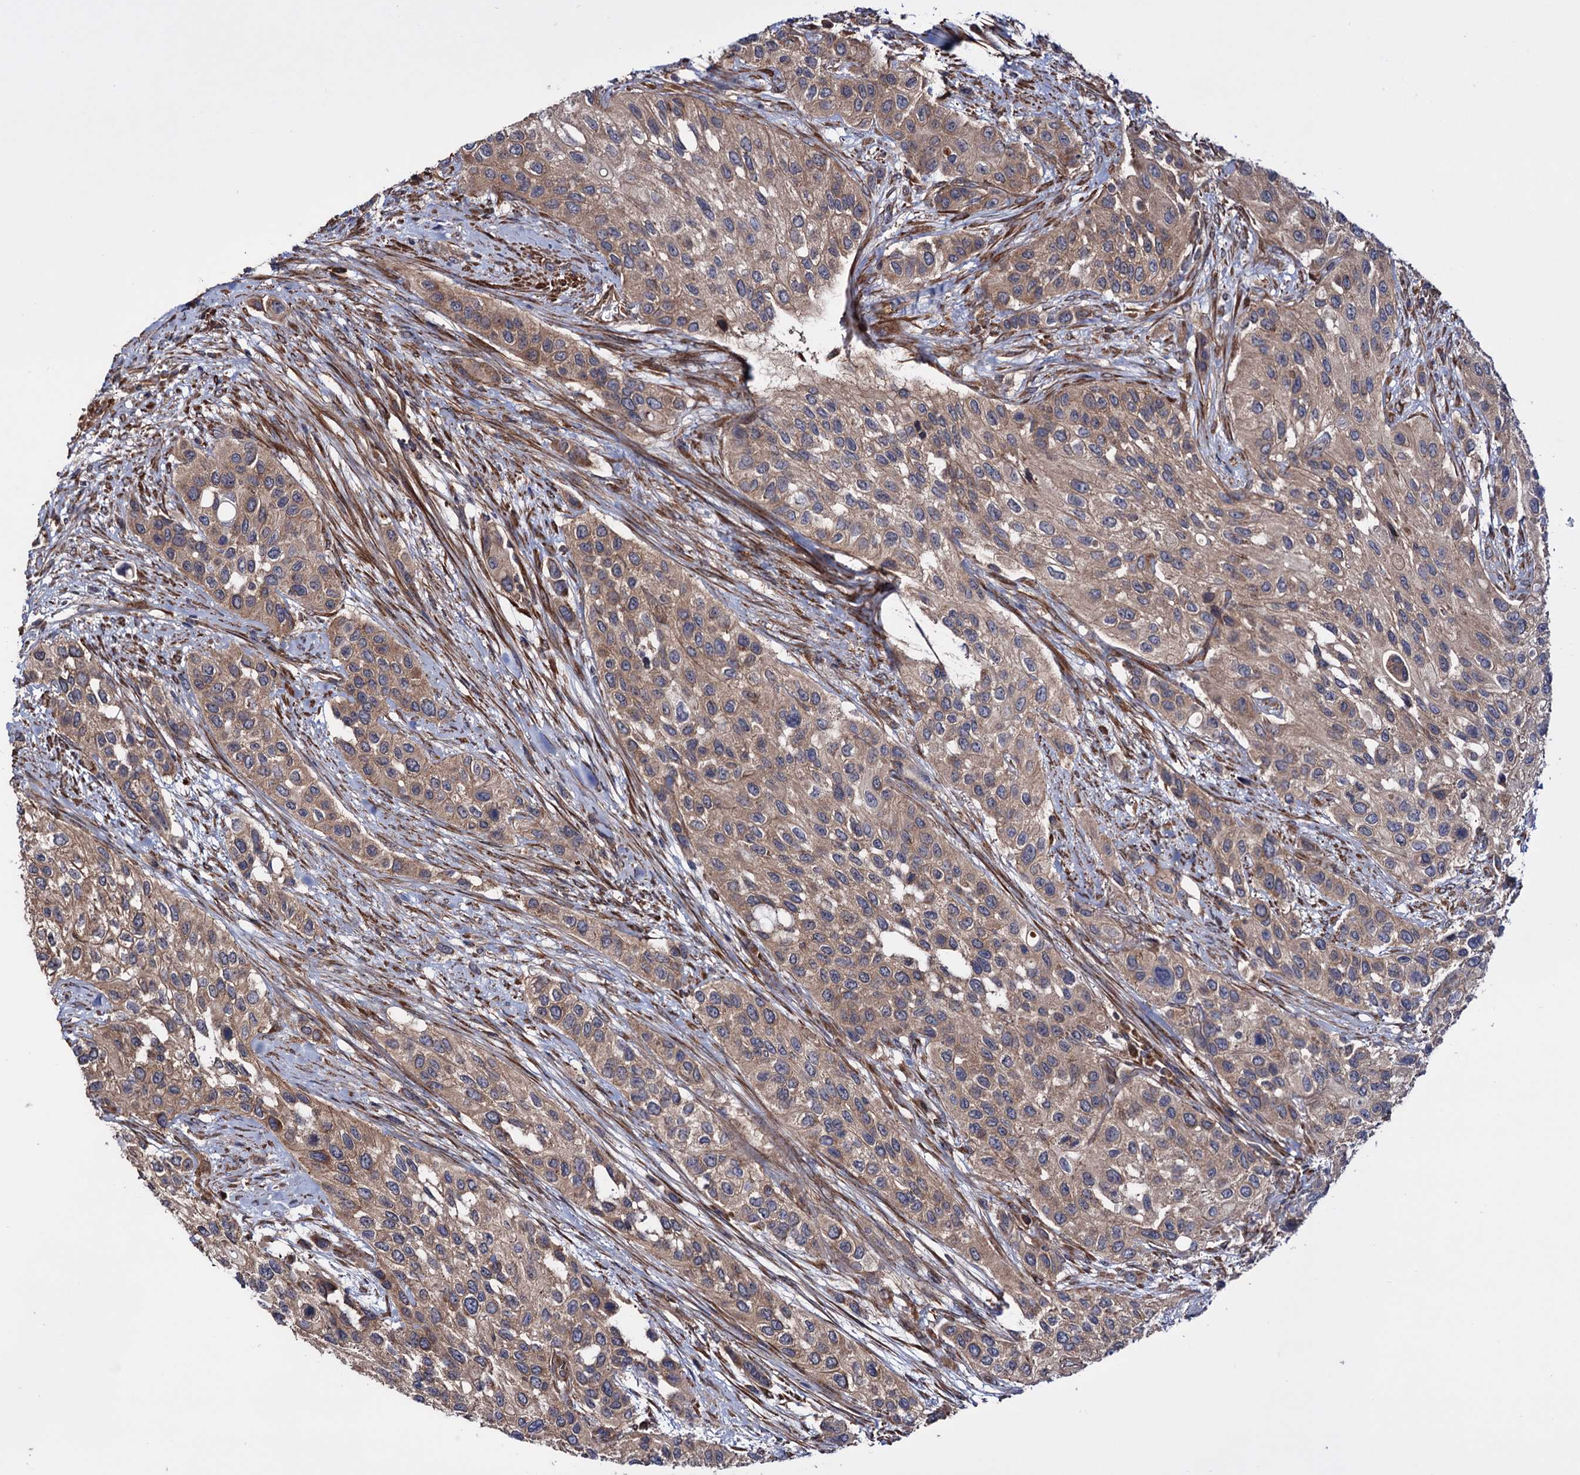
{"staining": {"intensity": "weak", "quantity": ">75%", "location": "cytoplasmic/membranous"}, "tissue": "urothelial cancer", "cell_type": "Tumor cells", "image_type": "cancer", "snomed": [{"axis": "morphology", "description": "Normal tissue, NOS"}, {"axis": "morphology", "description": "Urothelial carcinoma, High grade"}, {"axis": "topography", "description": "Vascular tissue"}, {"axis": "topography", "description": "Urinary bladder"}], "caption": "Weak cytoplasmic/membranous protein expression is appreciated in about >75% of tumor cells in urothelial carcinoma (high-grade). The staining was performed using DAB to visualize the protein expression in brown, while the nuclei were stained in blue with hematoxylin (Magnification: 20x).", "gene": "FERMT2", "patient": {"sex": "female", "age": 56}}